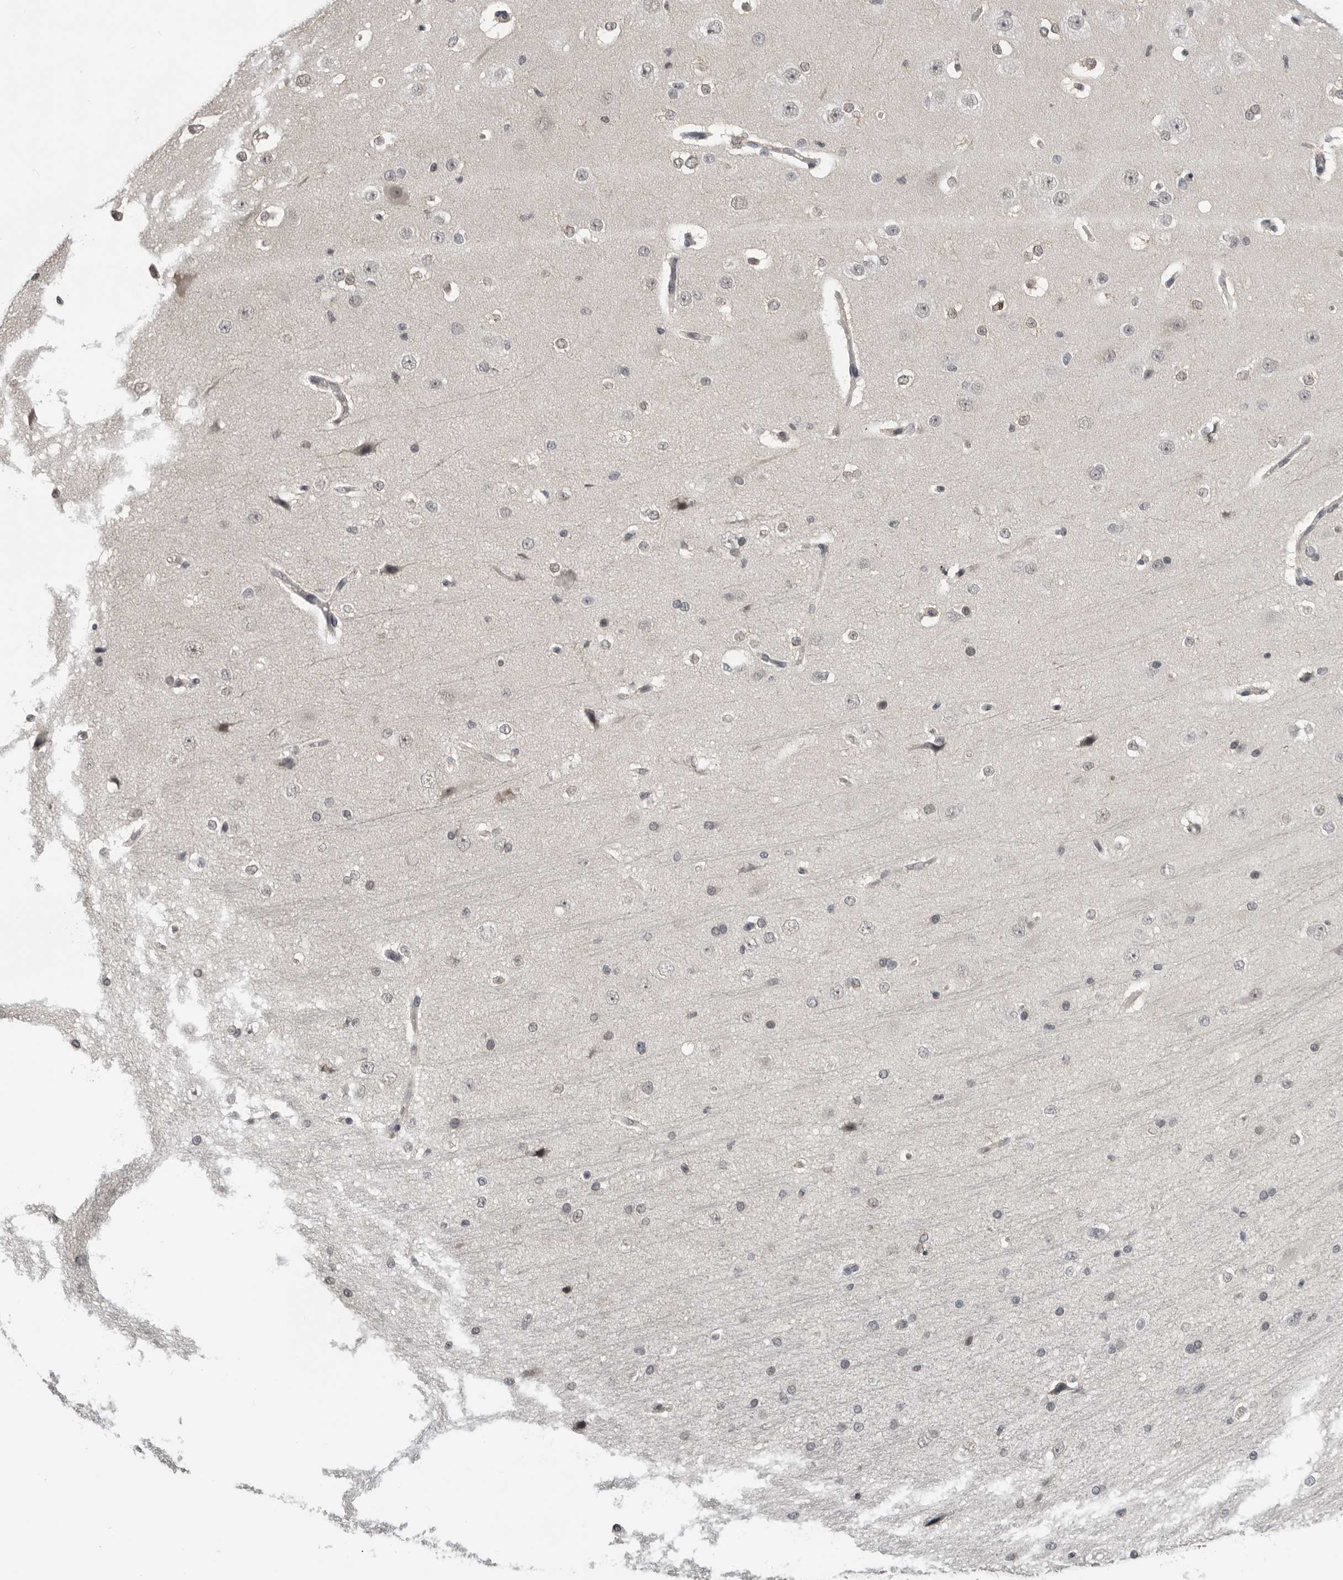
{"staining": {"intensity": "negative", "quantity": "none", "location": "none"}, "tissue": "cerebral cortex", "cell_type": "Endothelial cells", "image_type": "normal", "snomed": [{"axis": "morphology", "description": "Normal tissue, NOS"}, {"axis": "morphology", "description": "Developmental malformation"}, {"axis": "topography", "description": "Cerebral cortex"}], "caption": "DAB (3,3'-diaminobenzidine) immunohistochemical staining of unremarkable human cerebral cortex shows no significant positivity in endothelial cells.", "gene": "PDCL3", "patient": {"sex": "female", "age": 30}}